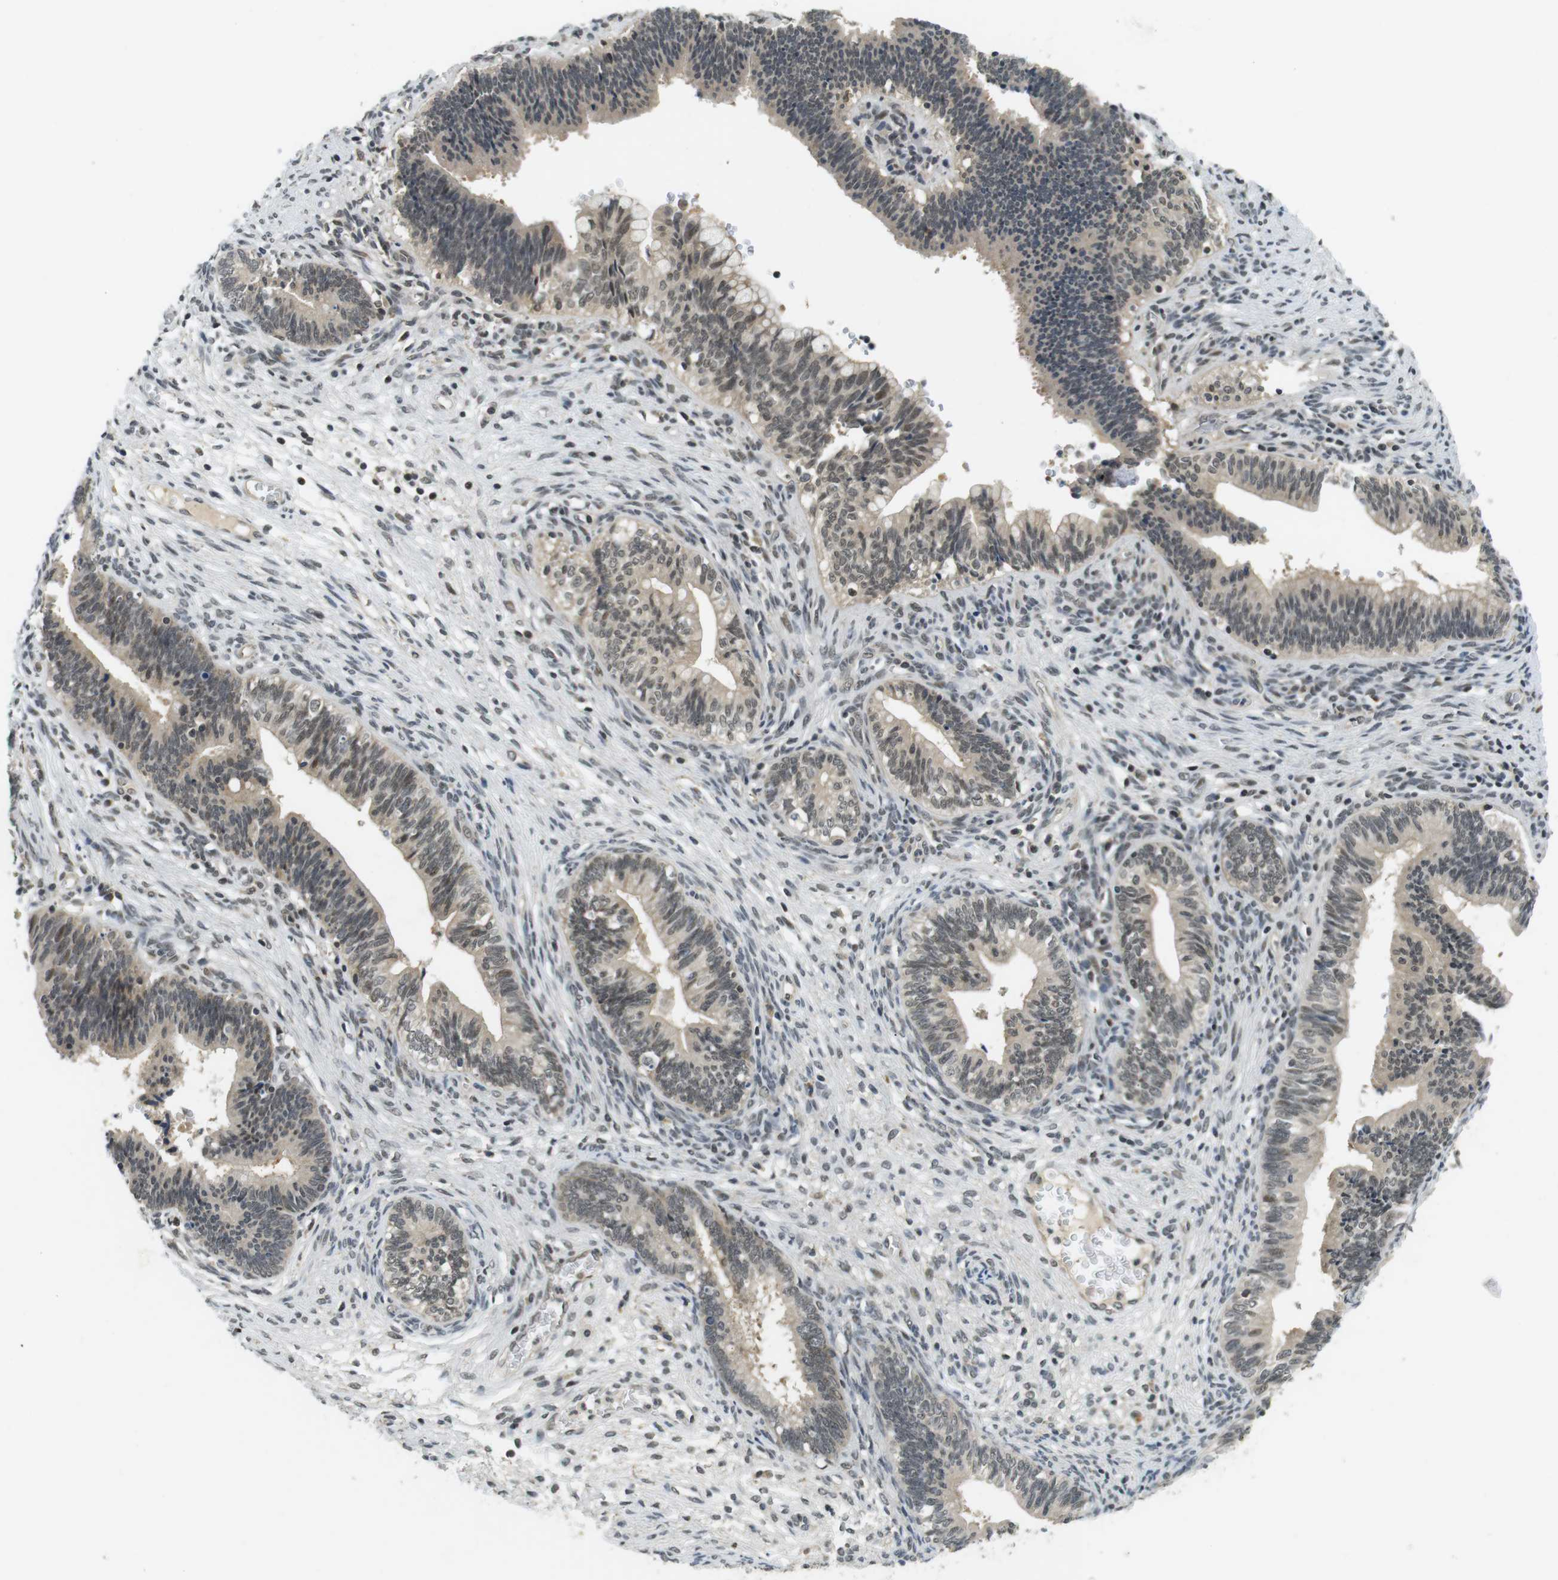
{"staining": {"intensity": "weak", "quantity": "25%-75%", "location": "nuclear"}, "tissue": "cervical cancer", "cell_type": "Tumor cells", "image_type": "cancer", "snomed": [{"axis": "morphology", "description": "Adenocarcinoma, NOS"}, {"axis": "topography", "description": "Cervix"}], "caption": "Approximately 25%-75% of tumor cells in cervical cancer show weak nuclear protein expression as visualized by brown immunohistochemical staining.", "gene": "BRD4", "patient": {"sex": "female", "age": 44}}